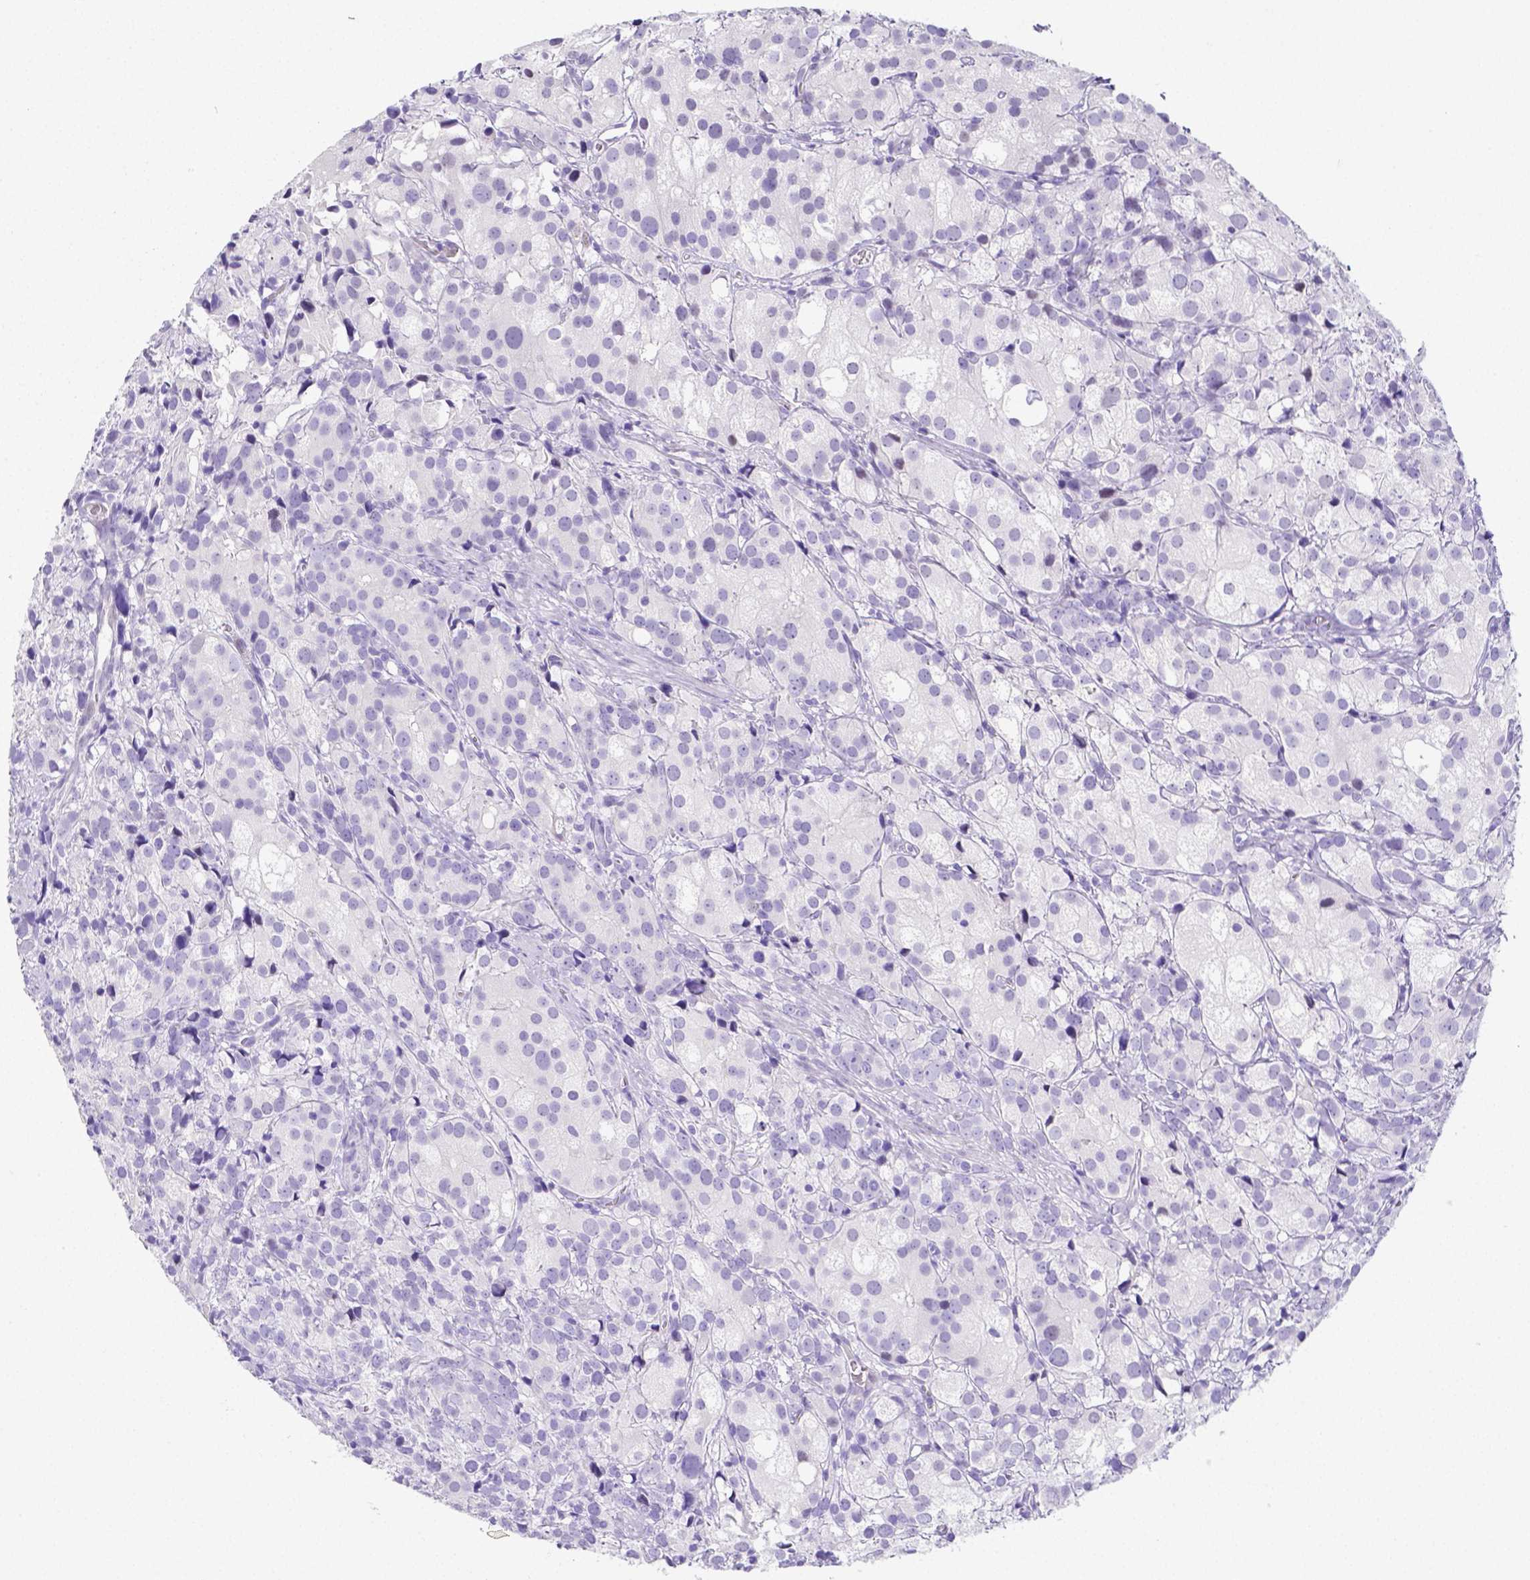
{"staining": {"intensity": "negative", "quantity": "none", "location": "none"}, "tissue": "prostate cancer", "cell_type": "Tumor cells", "image_type": "cancer", "snomed": [{"axis": "morphology", "description": "Adenocarcinoma, High grade"}, {"axis": "topography", "description": "Prostate"}], "caption": "An image of human prostate cancer (adenocarcinoma (high-grade)) is negative for staining in tumor cells.", "gene": "ARHGAP36", "patient": {"sex": "male", "age": 86}}